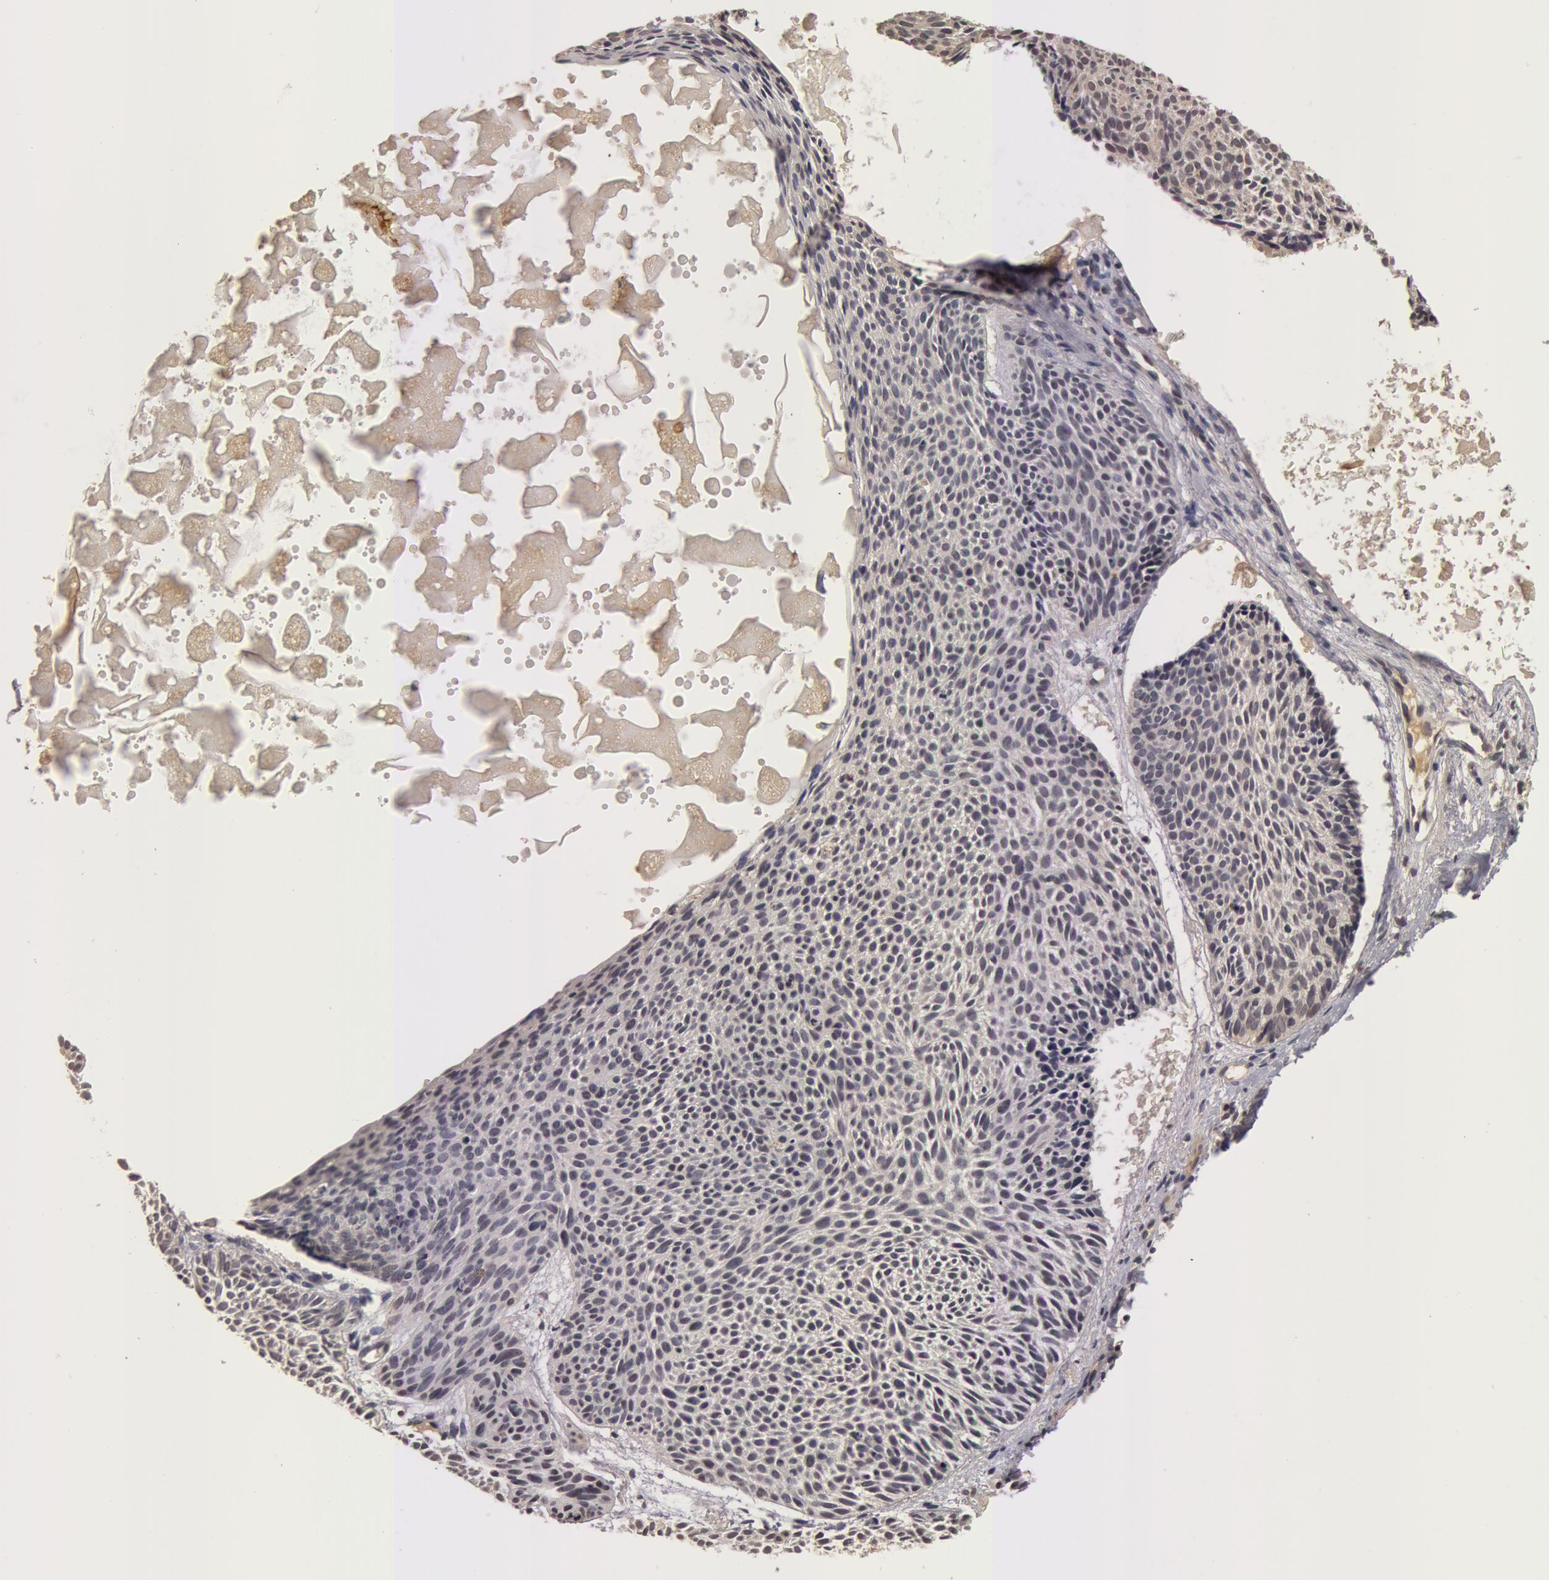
{"staining": {"intensity": "weak", "quantity": ">75%", "location": "cytoplasmic/membranous"}, "tissue": "skin cancer", "cell_type": "Tumor cells", "image_type": "cancer", "snomed": [{"axis": "morphology", "description": "Basal cell carcinoma"}, {"axis": "topography", "description": "Skin"}], "caption": "This micrograph exhibits skin cancer stained with immunohistochemistry (IHC) to label a protein in brown. The cytoplasmic/membranous of tumor cells show weak positivity for the protein. Nuclei are counter-stained blue.", "gene": "BCHE", "patient": {"sex": "male", "age": 84}}